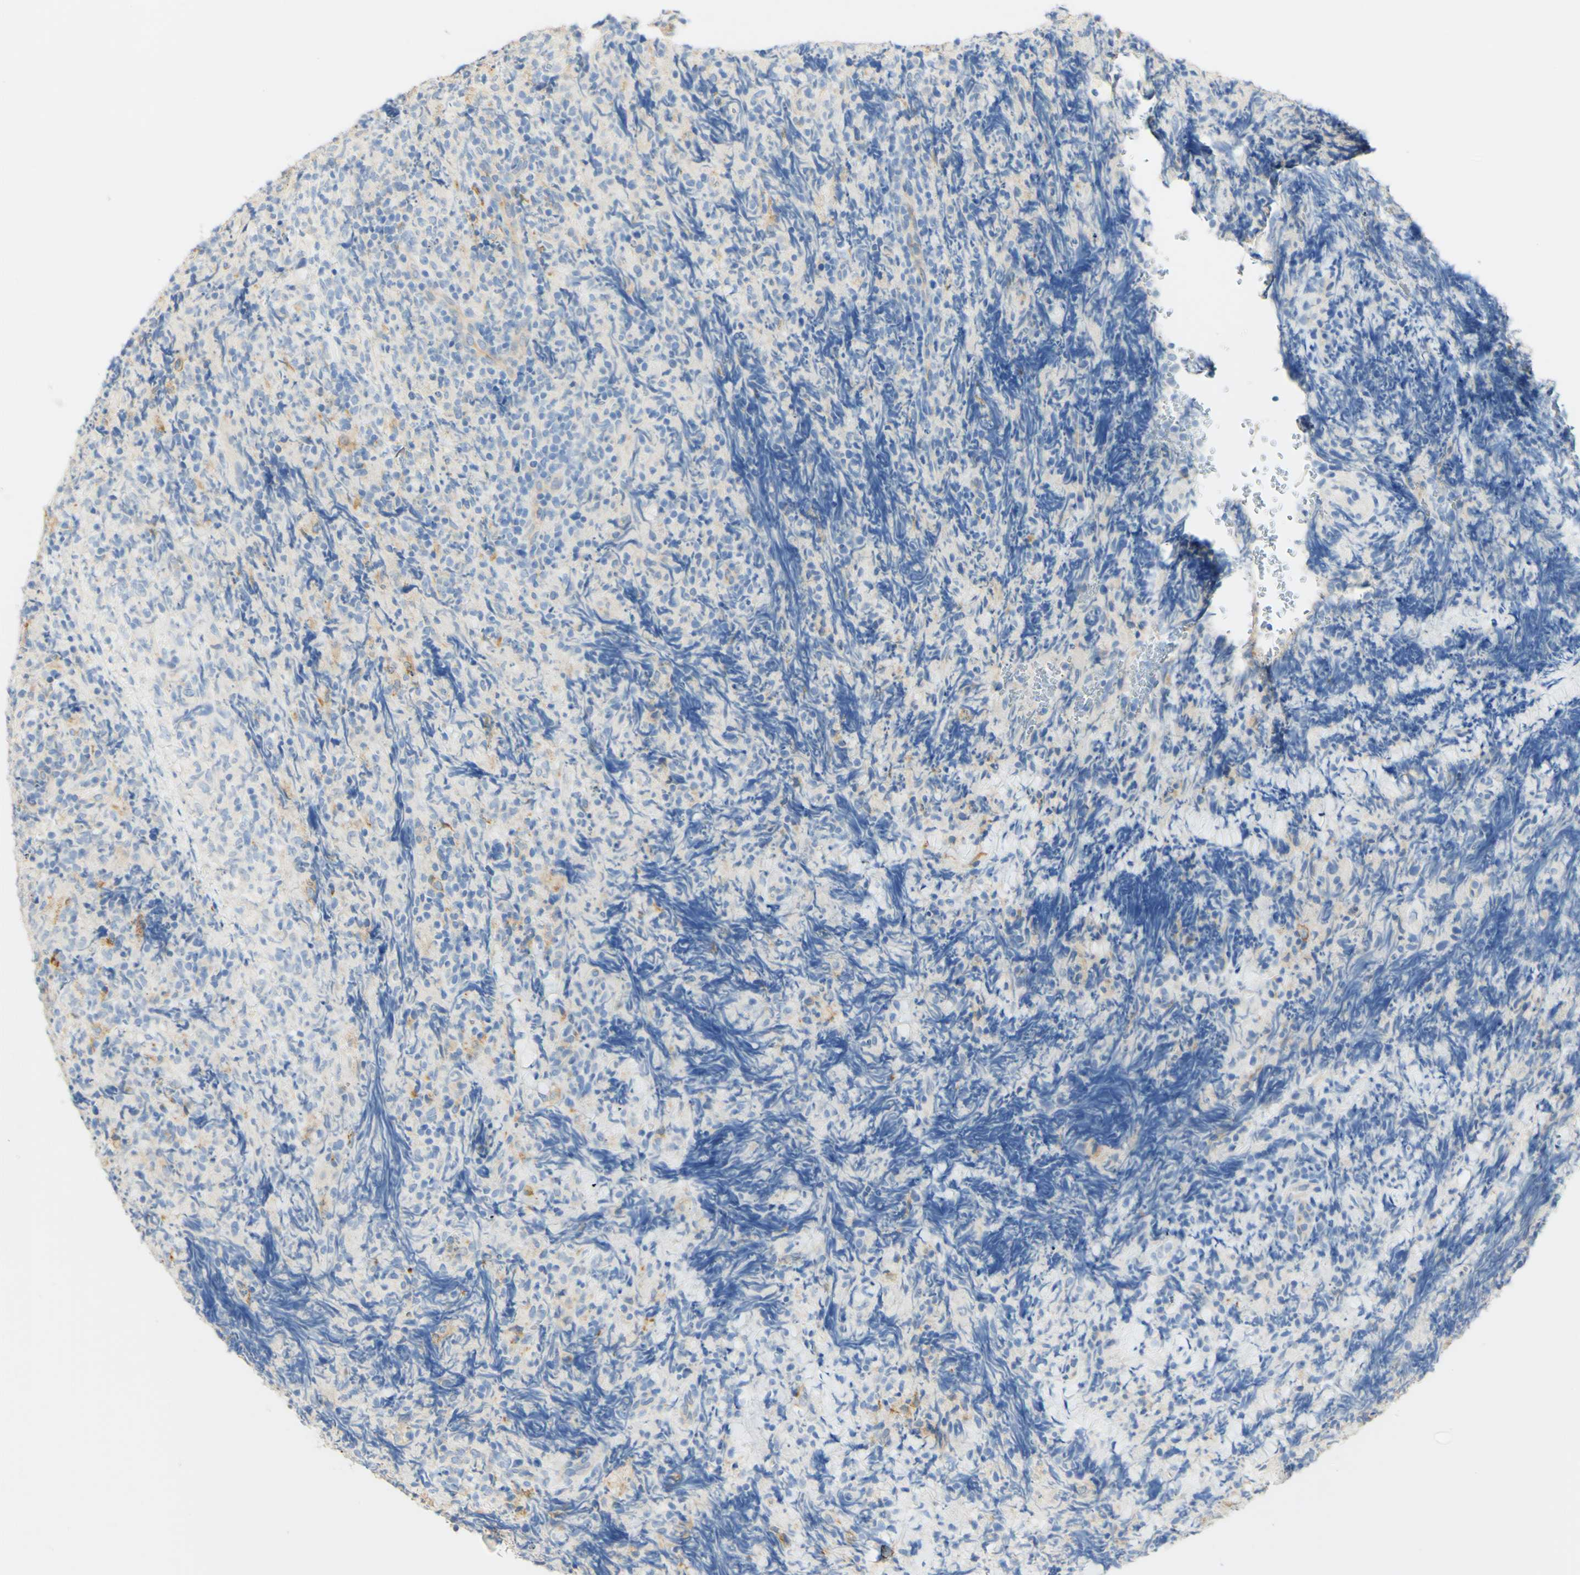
{"staining": {"intensity": "negative", "quantity": "none", "location": "none"}, "tissue": "lymphoma", "cell_type": "Tumor cells", "image_type": "cancer", "snomed": [{"axis": "morphology", "description": "Malignant lymphoma, non-Hodgkin's type, High grade"}, {"axis": "topography", "description": "Tonsil"}], "caption": "The immunohistochemistry photomicrograph has no significant staining in tumor cells of lymphoma tissue.", "gene": "FCGRT", "patient": {"sex": "female", "age": 36}}